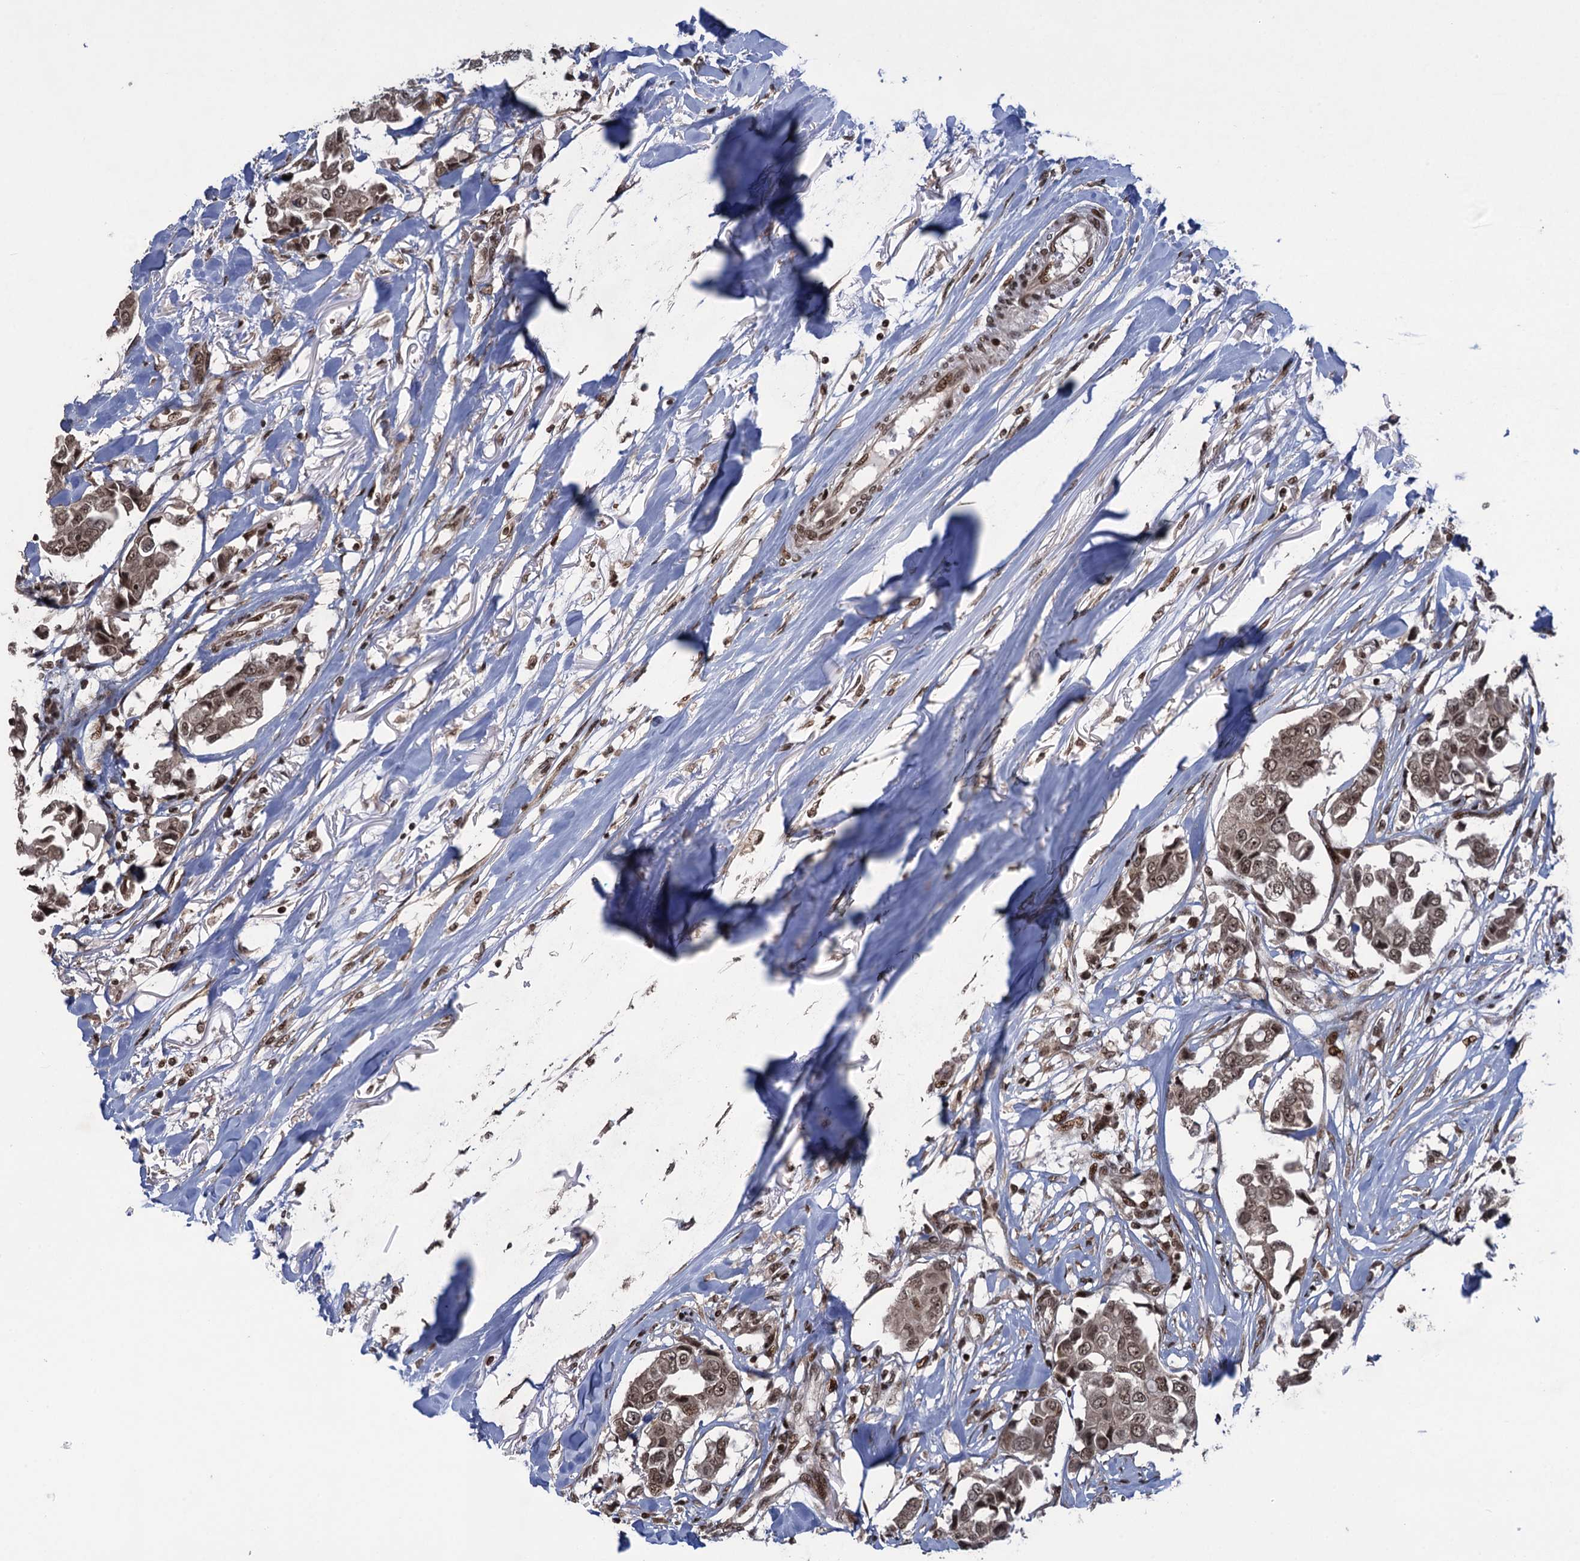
{"staining": {"intensity": "moderate", "quantity": ">75%", "location": "cytoplasmic/membranous,nuclear"}, "tissue": "breast cancer", "cell_type": "Tumor cells", "image_type": "cancer", "snomed": [{"axis": "morphology", "description": "Duct carcinoma"}, {"axis": "topography", "description": "Breast"}], "caption": "A micrograph of breast cancer (invasive ductal carcinoma) stained for a protein displays moderate cytoplasmic/membranous and nuclear brown staining in tumor cells.", "gene": "ZNF169", "patient": {"sex": "female", "age": 80}}